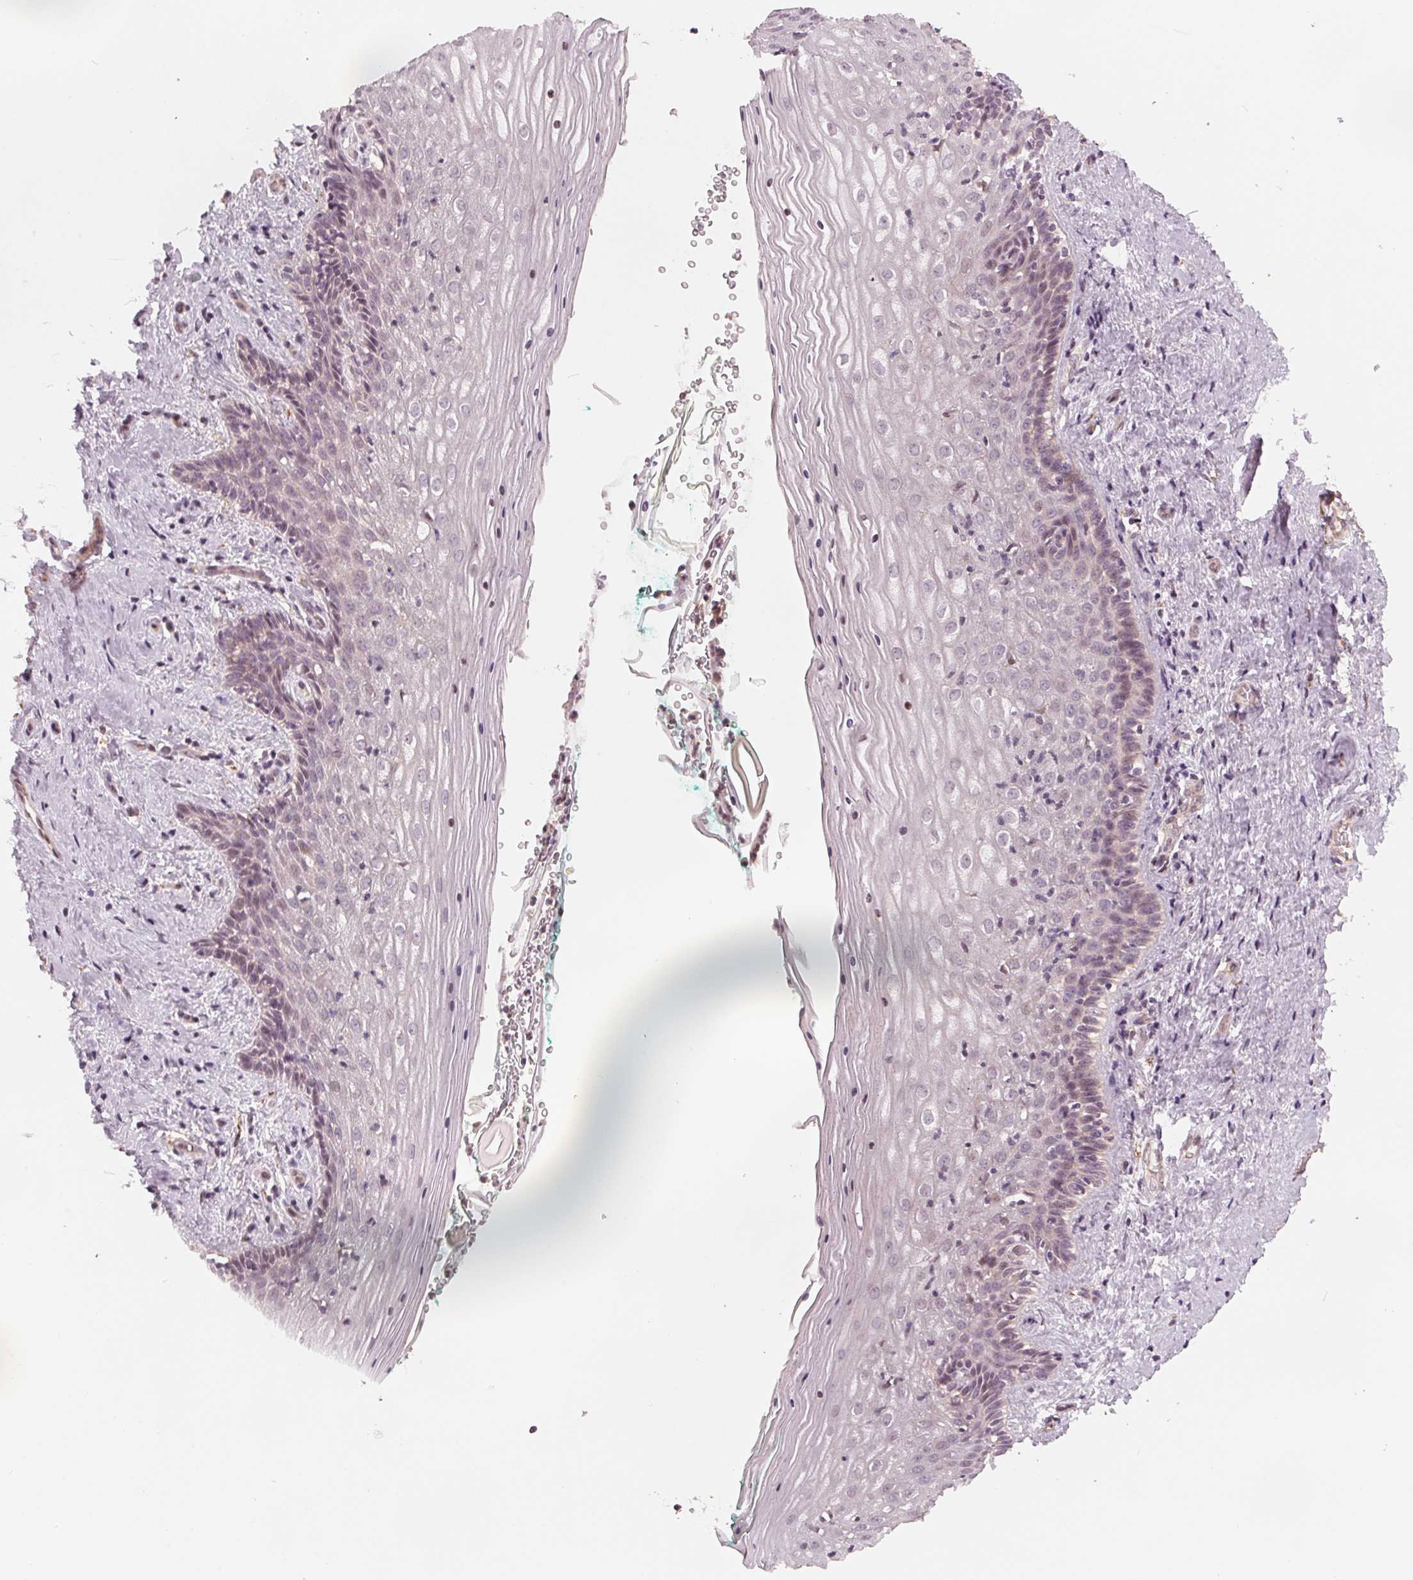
{"staining": {"intensity": "negative", "quantity": "none", "location": "none"}, "tissue": "vagina", "cell_type": "Squamous epithelial cells", "image_type": "normal", "snomed": [{"axis": "morphology", "description": "Normal tissue, NOS"}, {"axis": "topography", "description": "Vagina"}], "caption": "The histopathology image exhibits no staining of squamous epithelial cells in benign vagina.", "gene": "IL9R", "patient": {"sex": "female", "age": 45}}